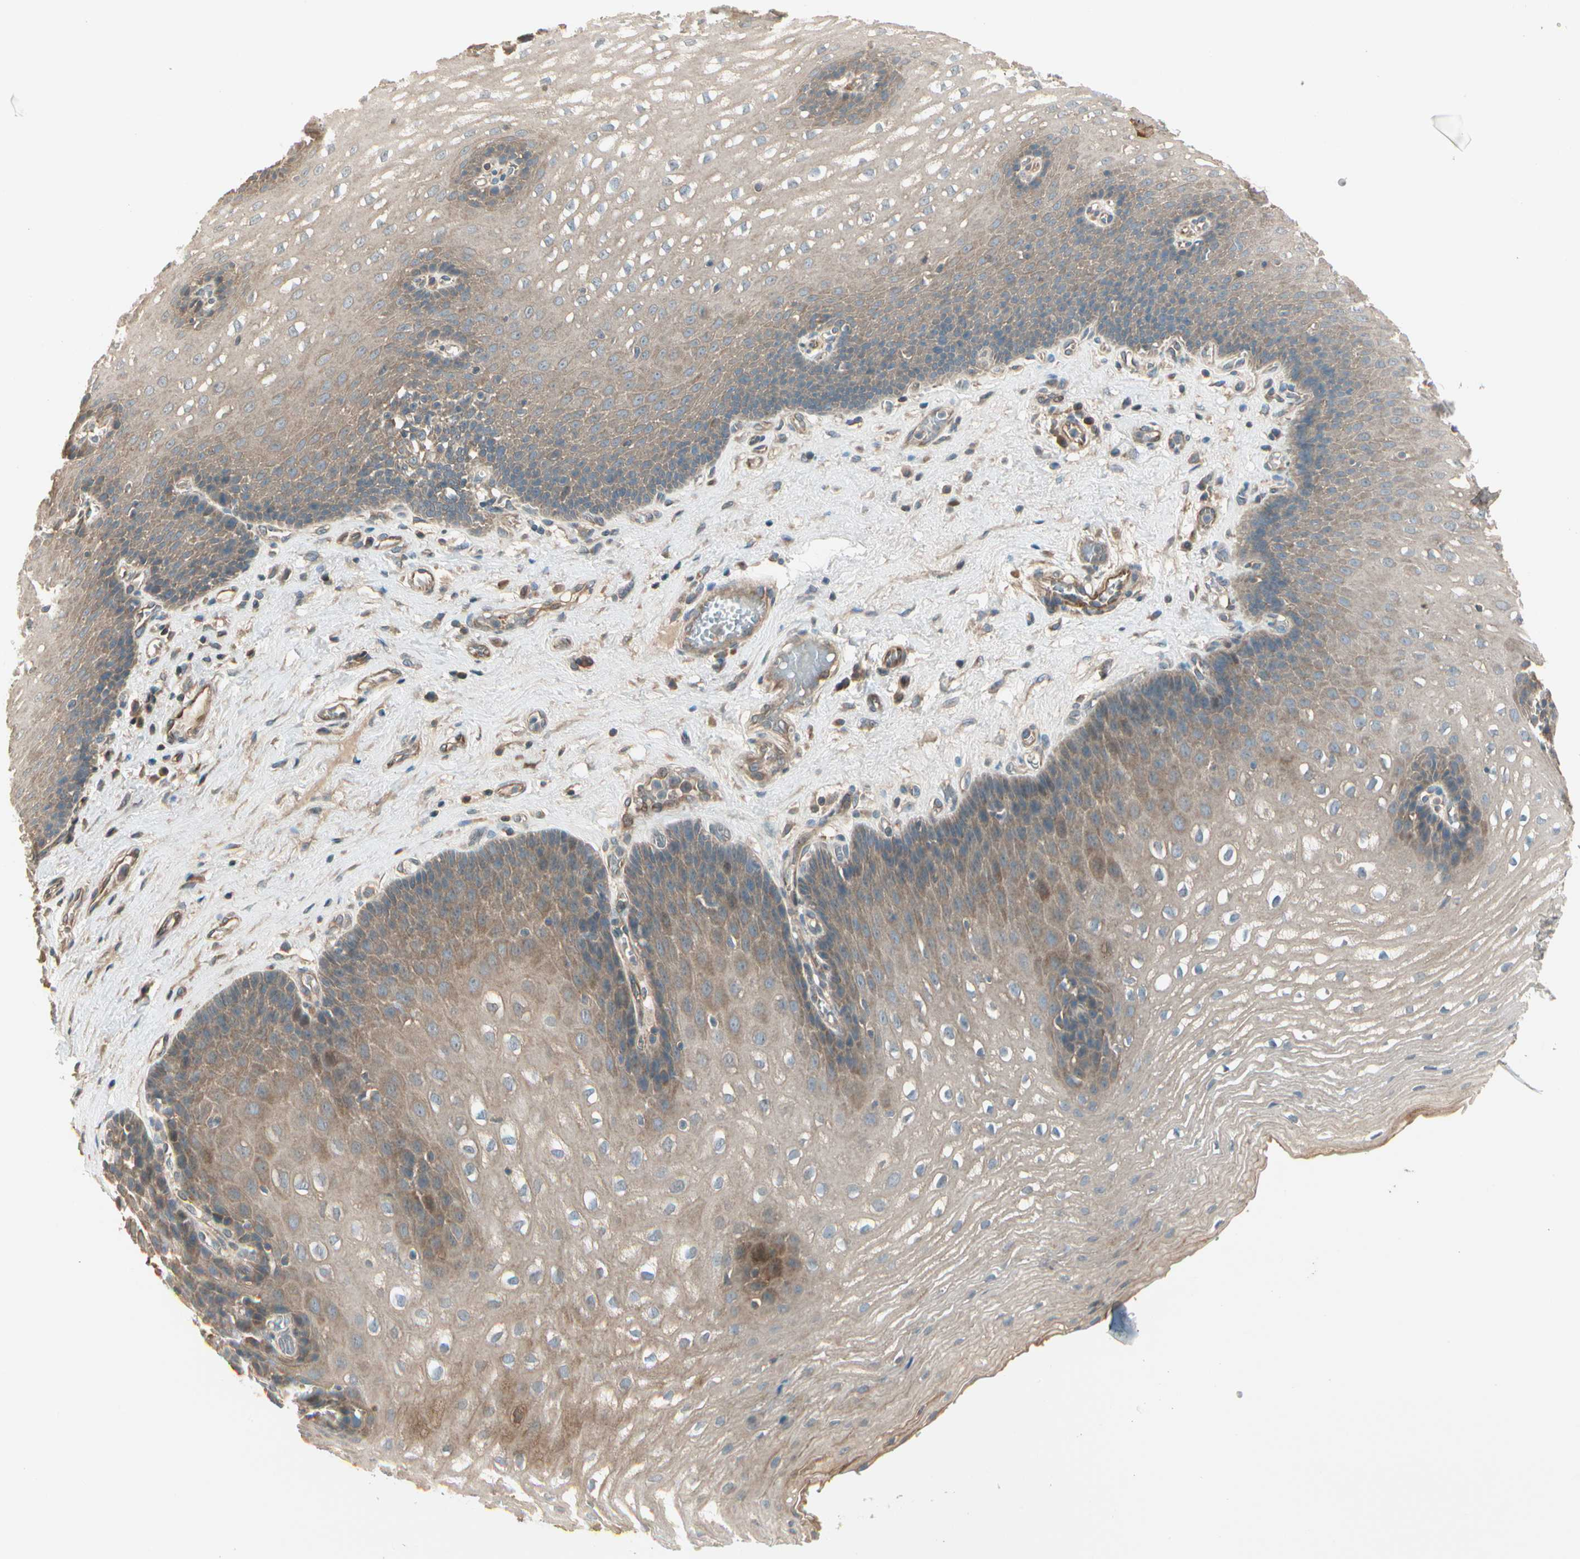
{"staining": {"intensity": "moderate", "quantity": "25%-75%", "location": "cytoplasmic/membranous"}, "tissue": "esophagus", "cell_type": "Squamous epithelial cells", "image_type": "normal", "snomed": [{"axis": "morphology", "description": "Normal tissue, NOS"}, {"axis": "topography", "description": "Esophagus"}], "caption": "Protein expression analysis of normal human esophagus reveals moderate cytoplasmic/membranous expression in about 25%-75% of squamous epithelial cells.", "gene": "ACVR1", "patient": {"sex": "male", "age": 48}}